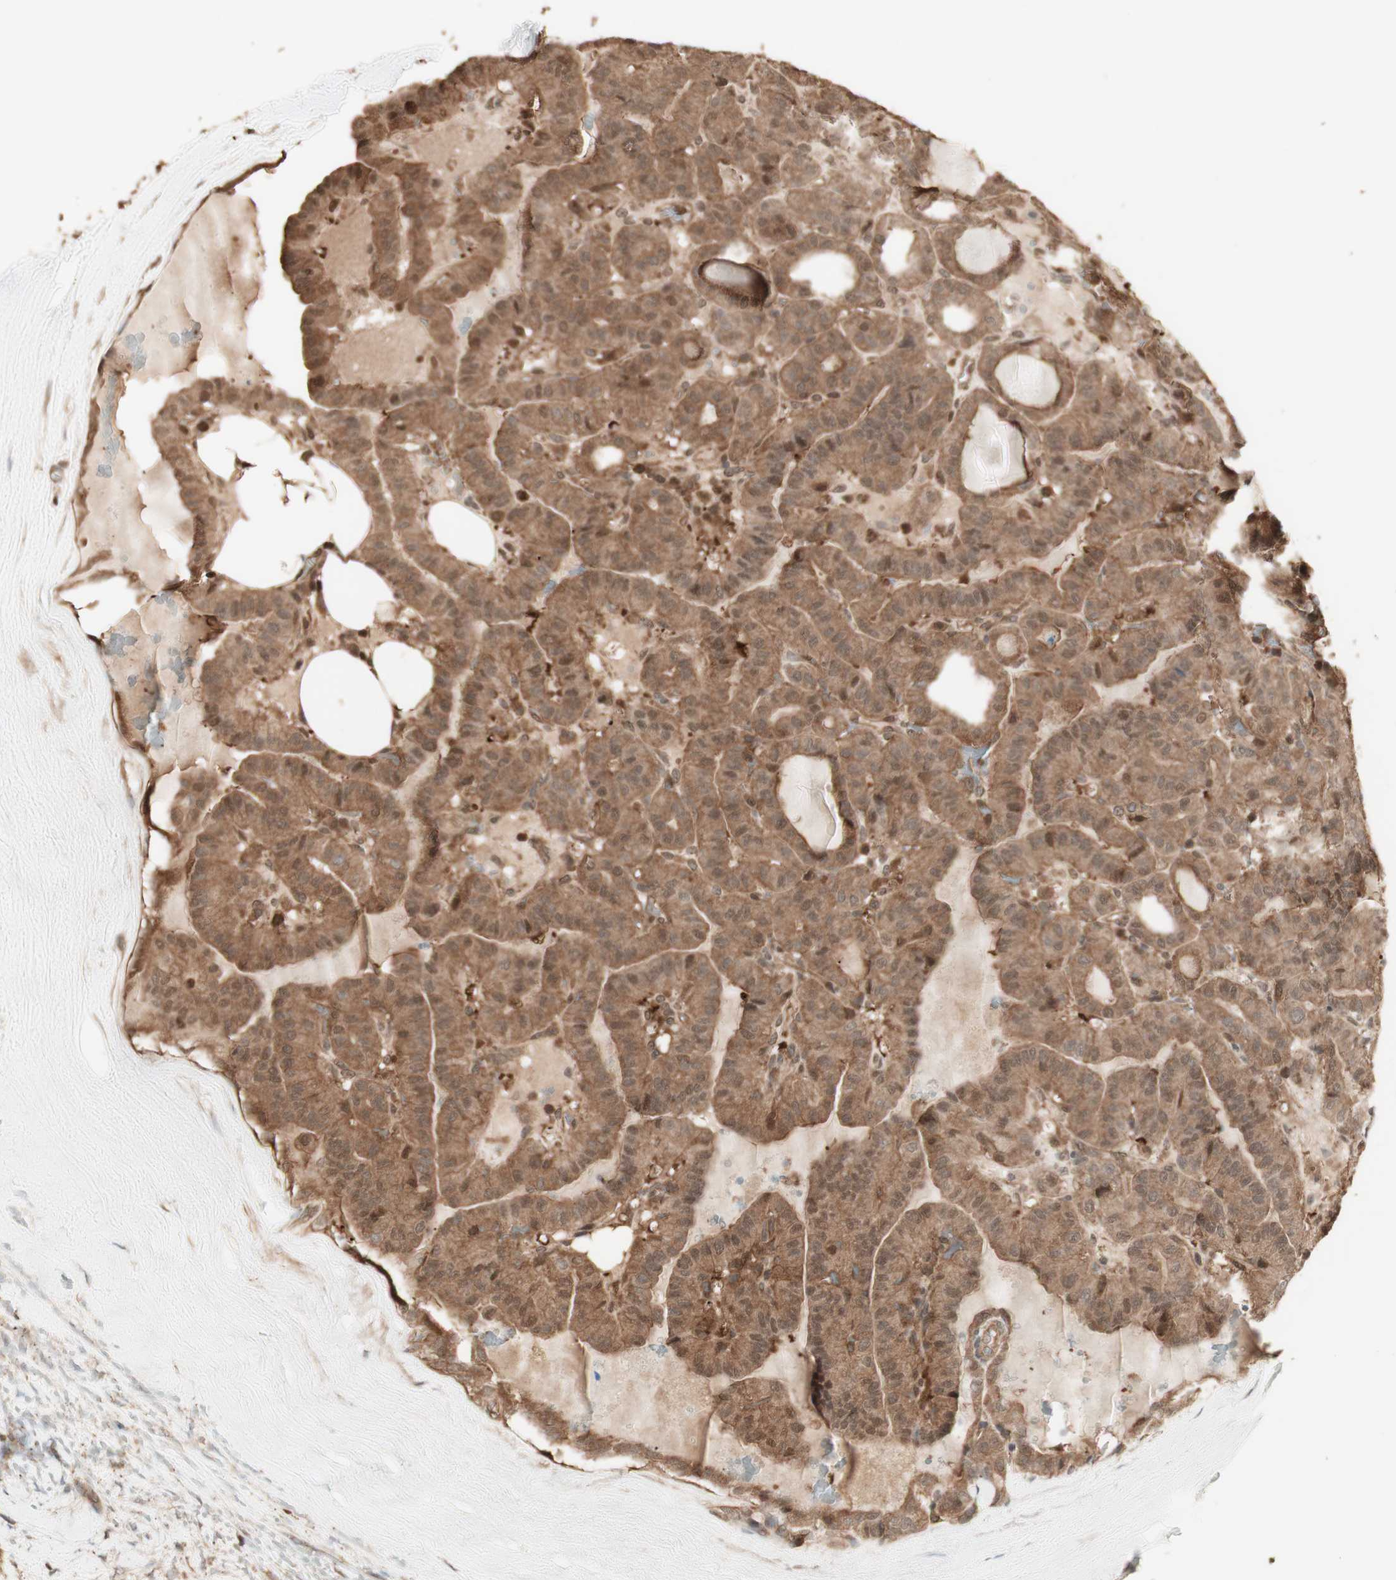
{"staining": {"intensity": "moderate", "quantity": ">75%", "location": "cytoplasmic/membranous,nuclear"}, "tissue": "thyroid cancer", "cell_type": "Tumor cells", "image_type": "cancer", "snomed": [{"axis": "morphology", "description": "Papillary adenocarcinoma, NOS"}, {"axis": "topography", "description": "Thyroid gland"}], "caption": "Human papillary adenocarcinoma (thyroid) stained with a protein marker reveals moderate staining in tumor cells.", "gene": "YWHAB", "patient": {"sex": "male", "age": 77}}